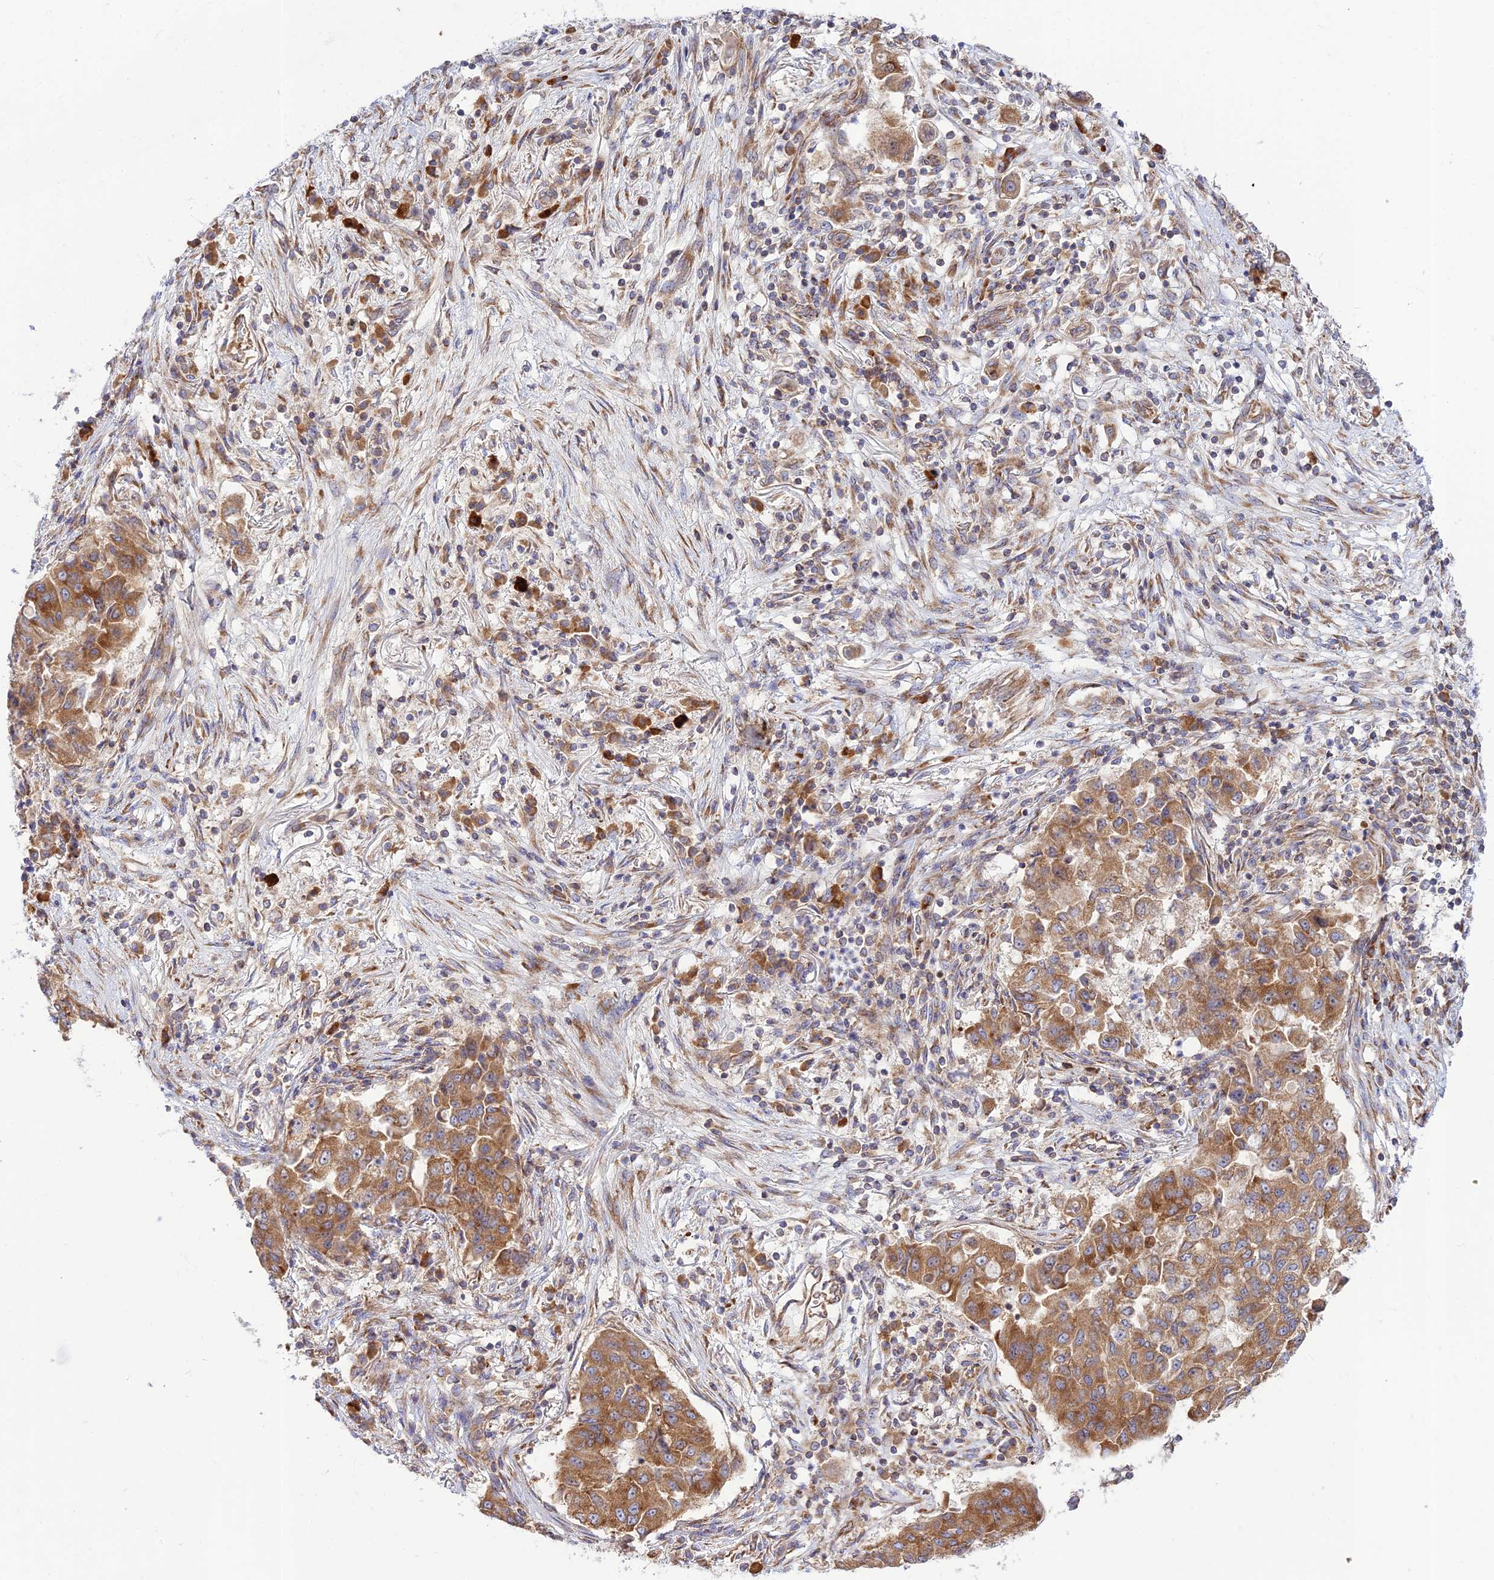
{"staining": {"intensity": "moderate", "quantity": ">75%", "location": "cytoplasmic/membranous"}, "tissue": "lung cancer", "cell_type": "Tumor cells", "image_type": "cancer", "snomed": [{"axis": "morphology", "description": "Squamous cell carcinoma, NOS"}, {"axis": "topography", "description": "Lung"}], "caption": "Immunohistochemistry photomicrograph of neoplastic tissue: lung squamous cell carcinoma stained using immunohistochemistry (IHC) shows medium levels of moderate protein expression localized specifically in the cytoplasmic/membranous of tumor cells, appearing as a cytoplasmic/membranous brown color.", "gene": "PIMREG", "patient": {"sex": "male", "age": 74}}